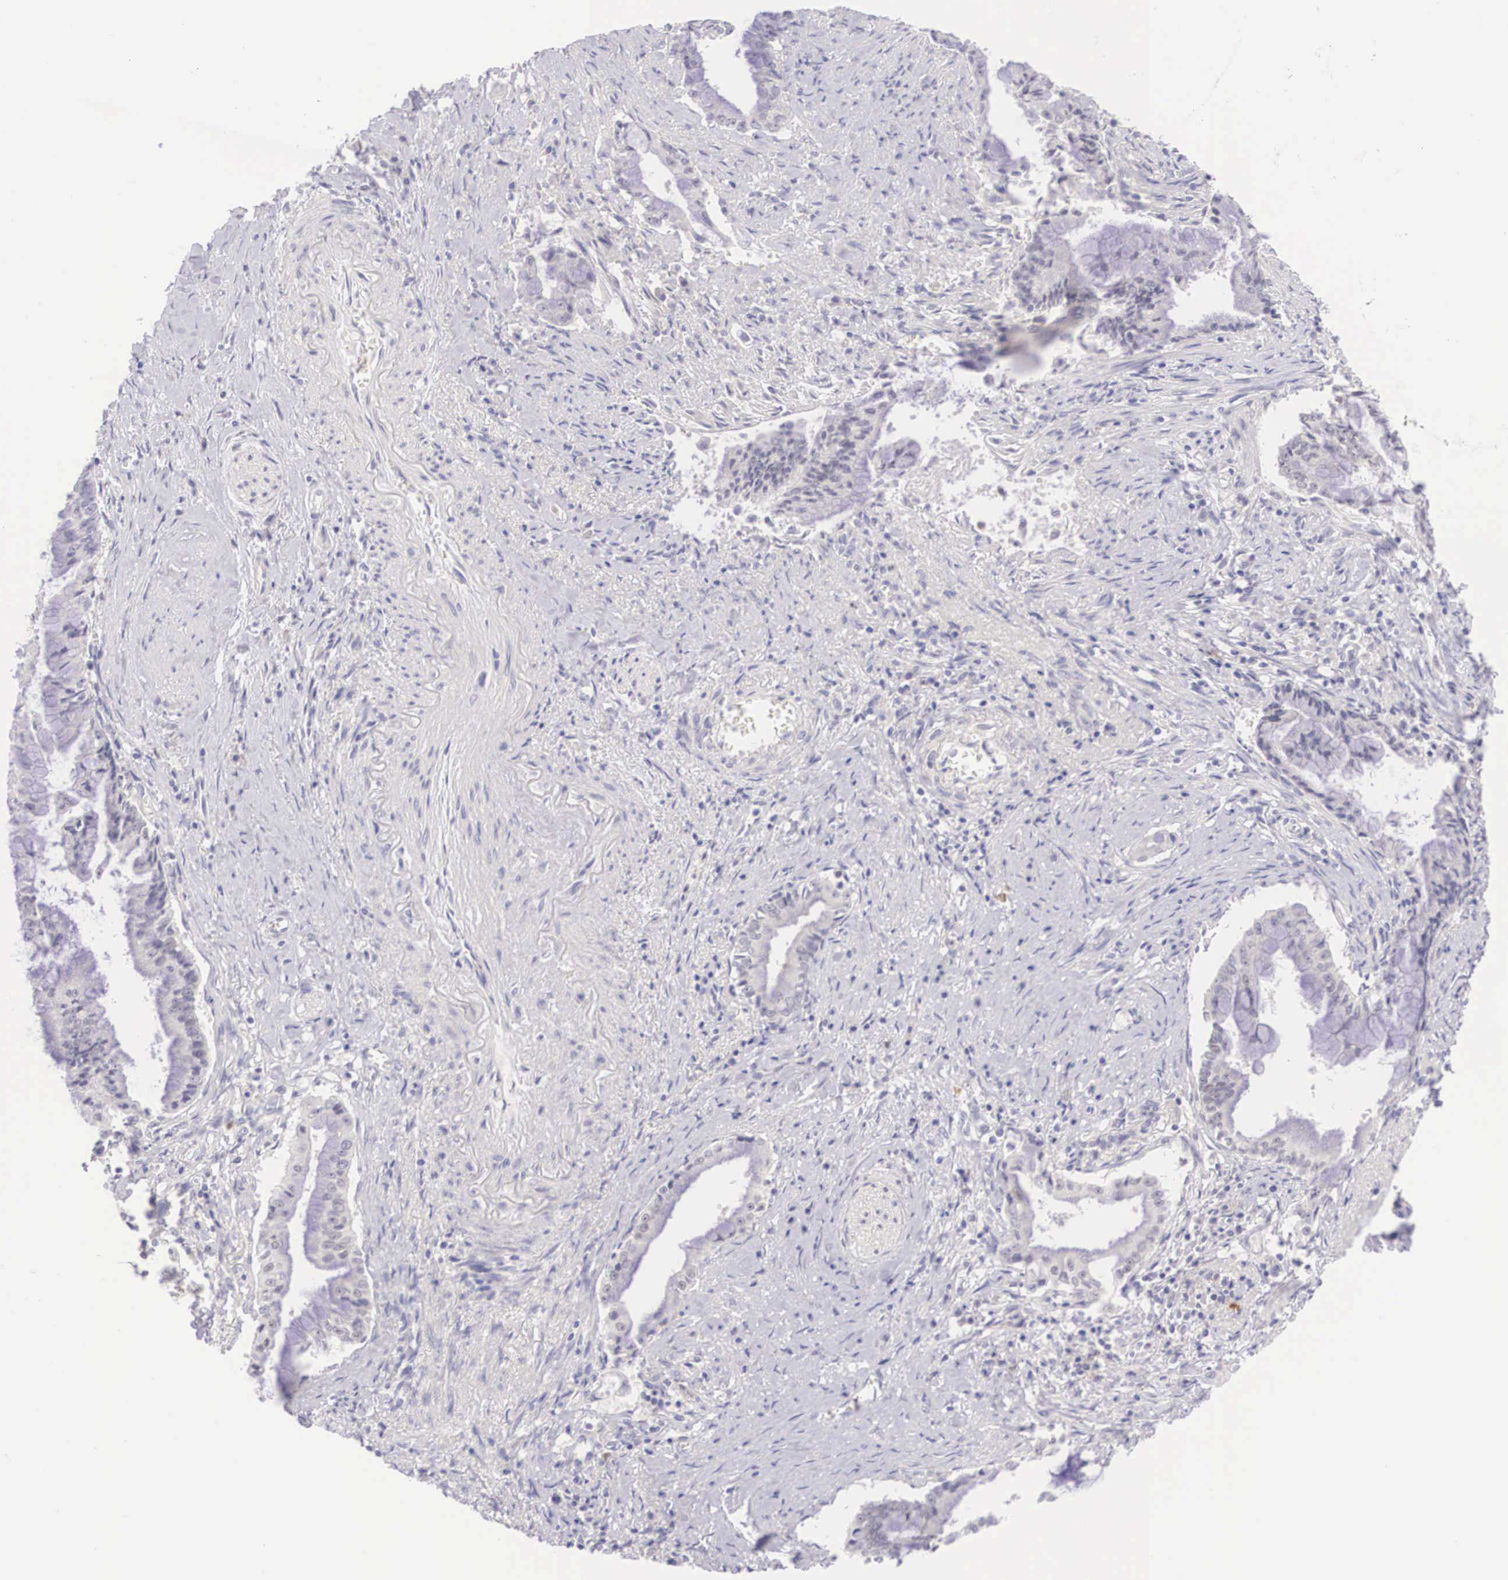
{"staining": {"intensity": "negative", "quantity": "none", "location": "none"}, "tissue": "pancreatic cancer", "cell_type": "Tumor cells", "image_type": "cancer", "snomed": [{"axis": "morphology", "description": "Adenocarcinoma, NOS"}, {"axis": "topography", "description": "Pancreas"}], "caption": "This is a image of immunohistochemistry (IHC) staining of adenocarcinoma (pancreatic), which shows no positivity in tumor cells.", "gene": "BCL6", "patient": {"sex": "male", "age": 59}}